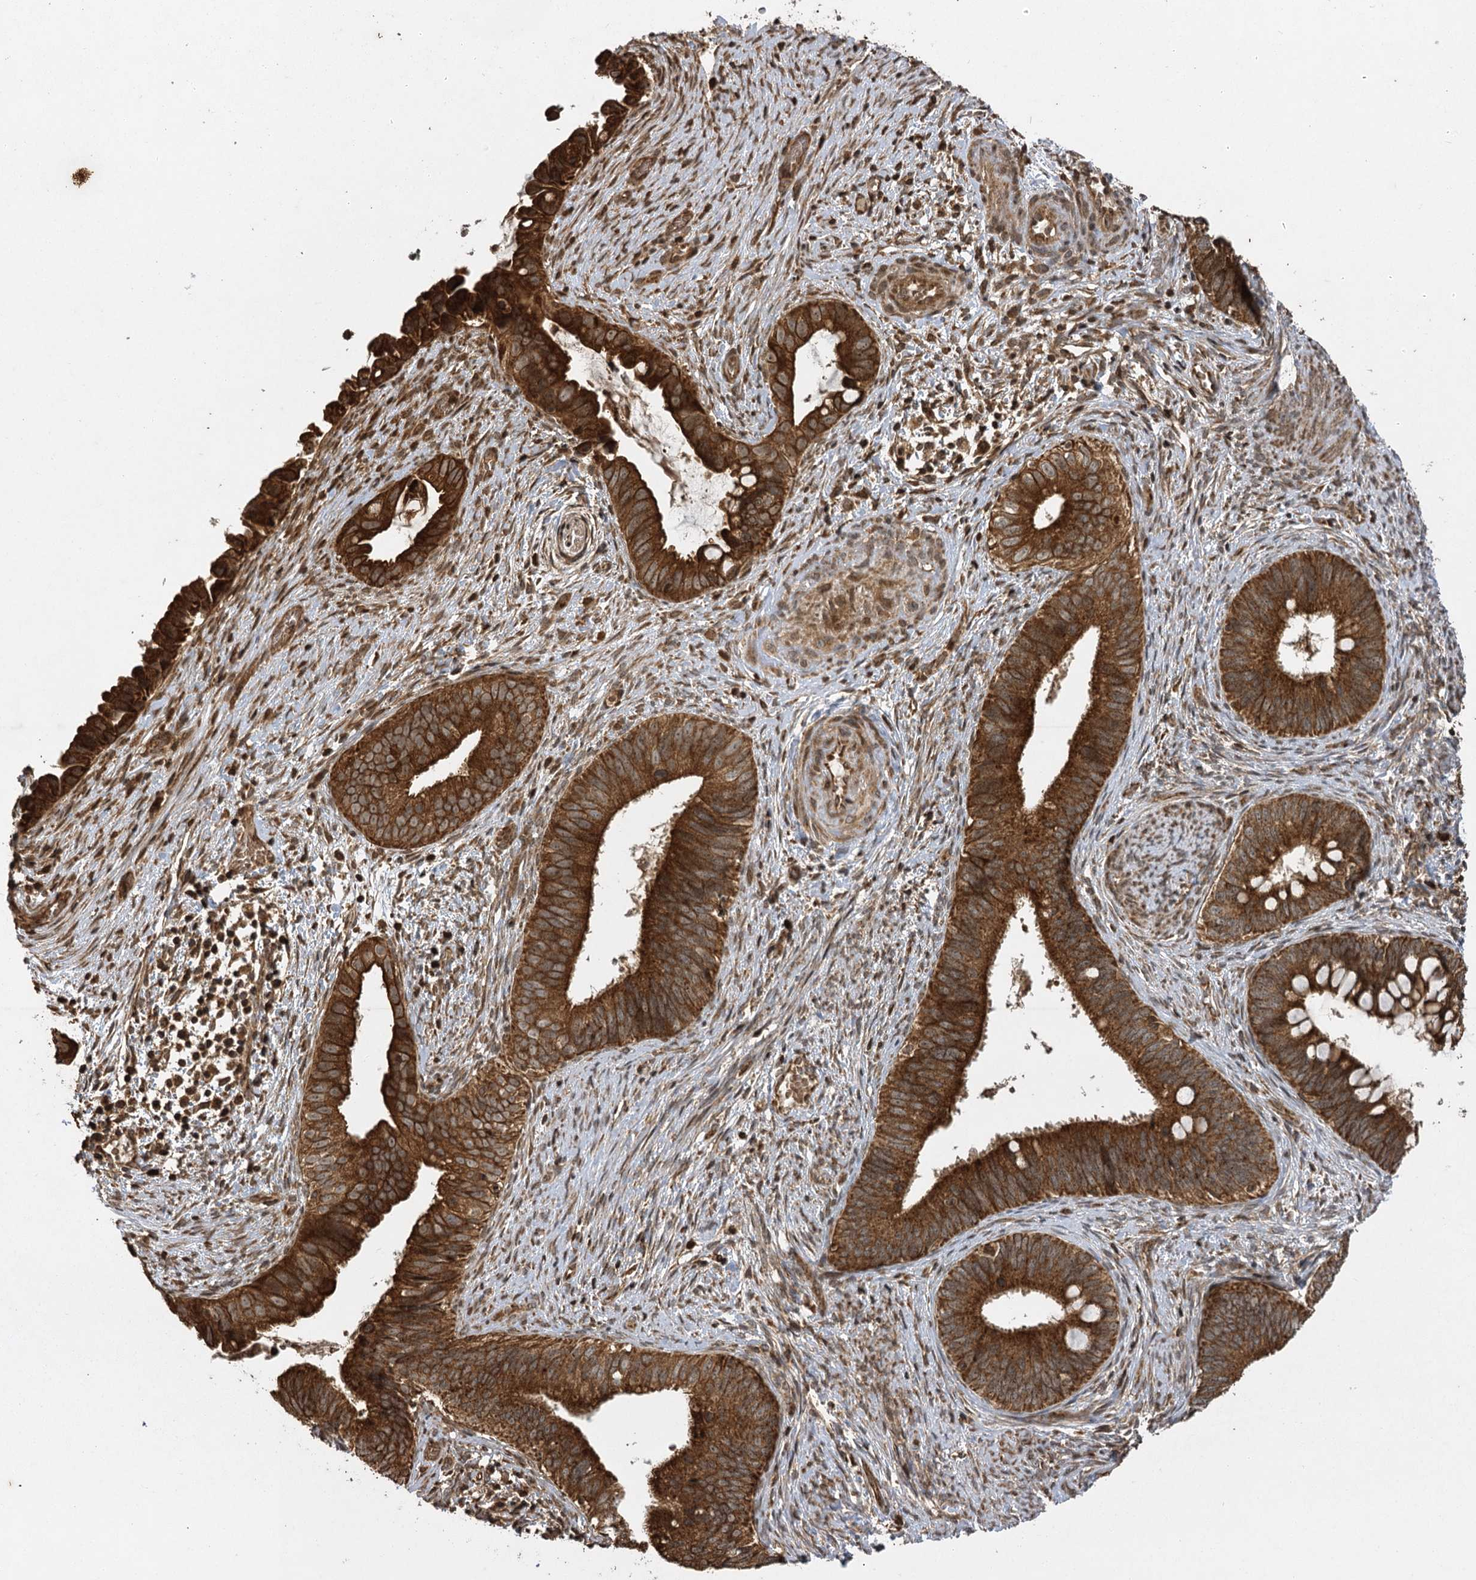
{"staining": {"intensity": "strong", "quantity": ">75%", "location": "cytoplasmic/membranous,nuclear"}, "tissue": "cervical cancer", "cell_type": "Tumor cells", "image_type": "cancer", "snomed": [{"axis": "morphology", "description": "Adenocarcinoma, NOS"}, {"axis": "topography", "description": "Cervix"}], "caption": "Immunohistochemical staining of human adenocarcinoma (cervical) displays strong cytoplasmic/membranous and nuclear protein staining in approximately >75% of tumor cells.", "gene": "IL11RA", "patient": {"sex": "female", "age": 42}}